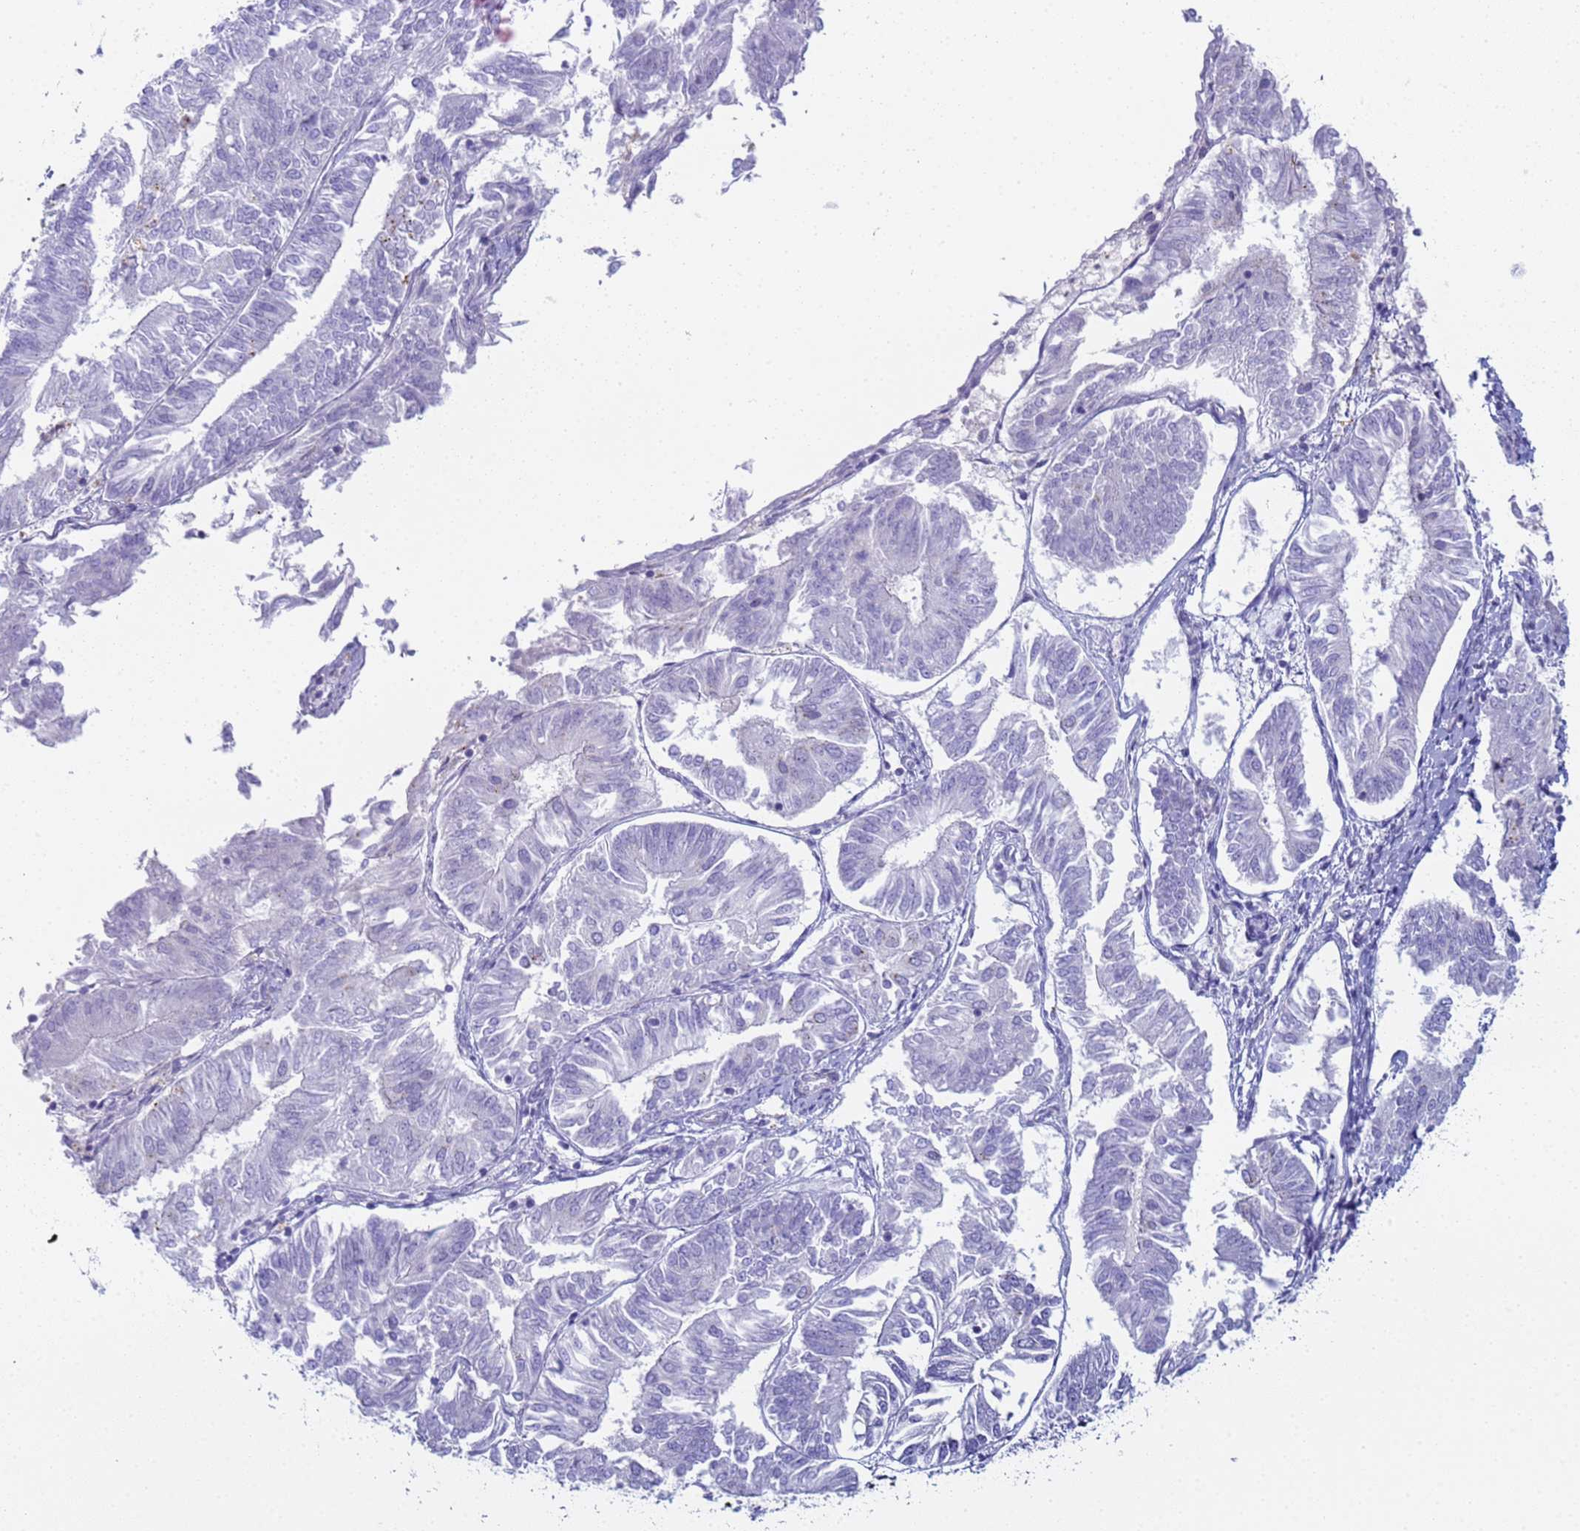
{"staining": {"intensity": "negative", "quantity": "none", "location": "none"}, "tissue": "endometrial cancer", "cell_type": "Tumor cells", "image_type": "cancer", "snomed": [{"axis": "morphology", "description": "Adenocarcinoma, NOS"}, {"axis": "topography", "description": "Endometrium"}], "caption": "IHC histopathology image of endometrial adenocarcinoma stained for a protein (brown), which shows no staining in tumor cells.", "gene": "CR1", "patient": {"sex": "female", "age": 58}}